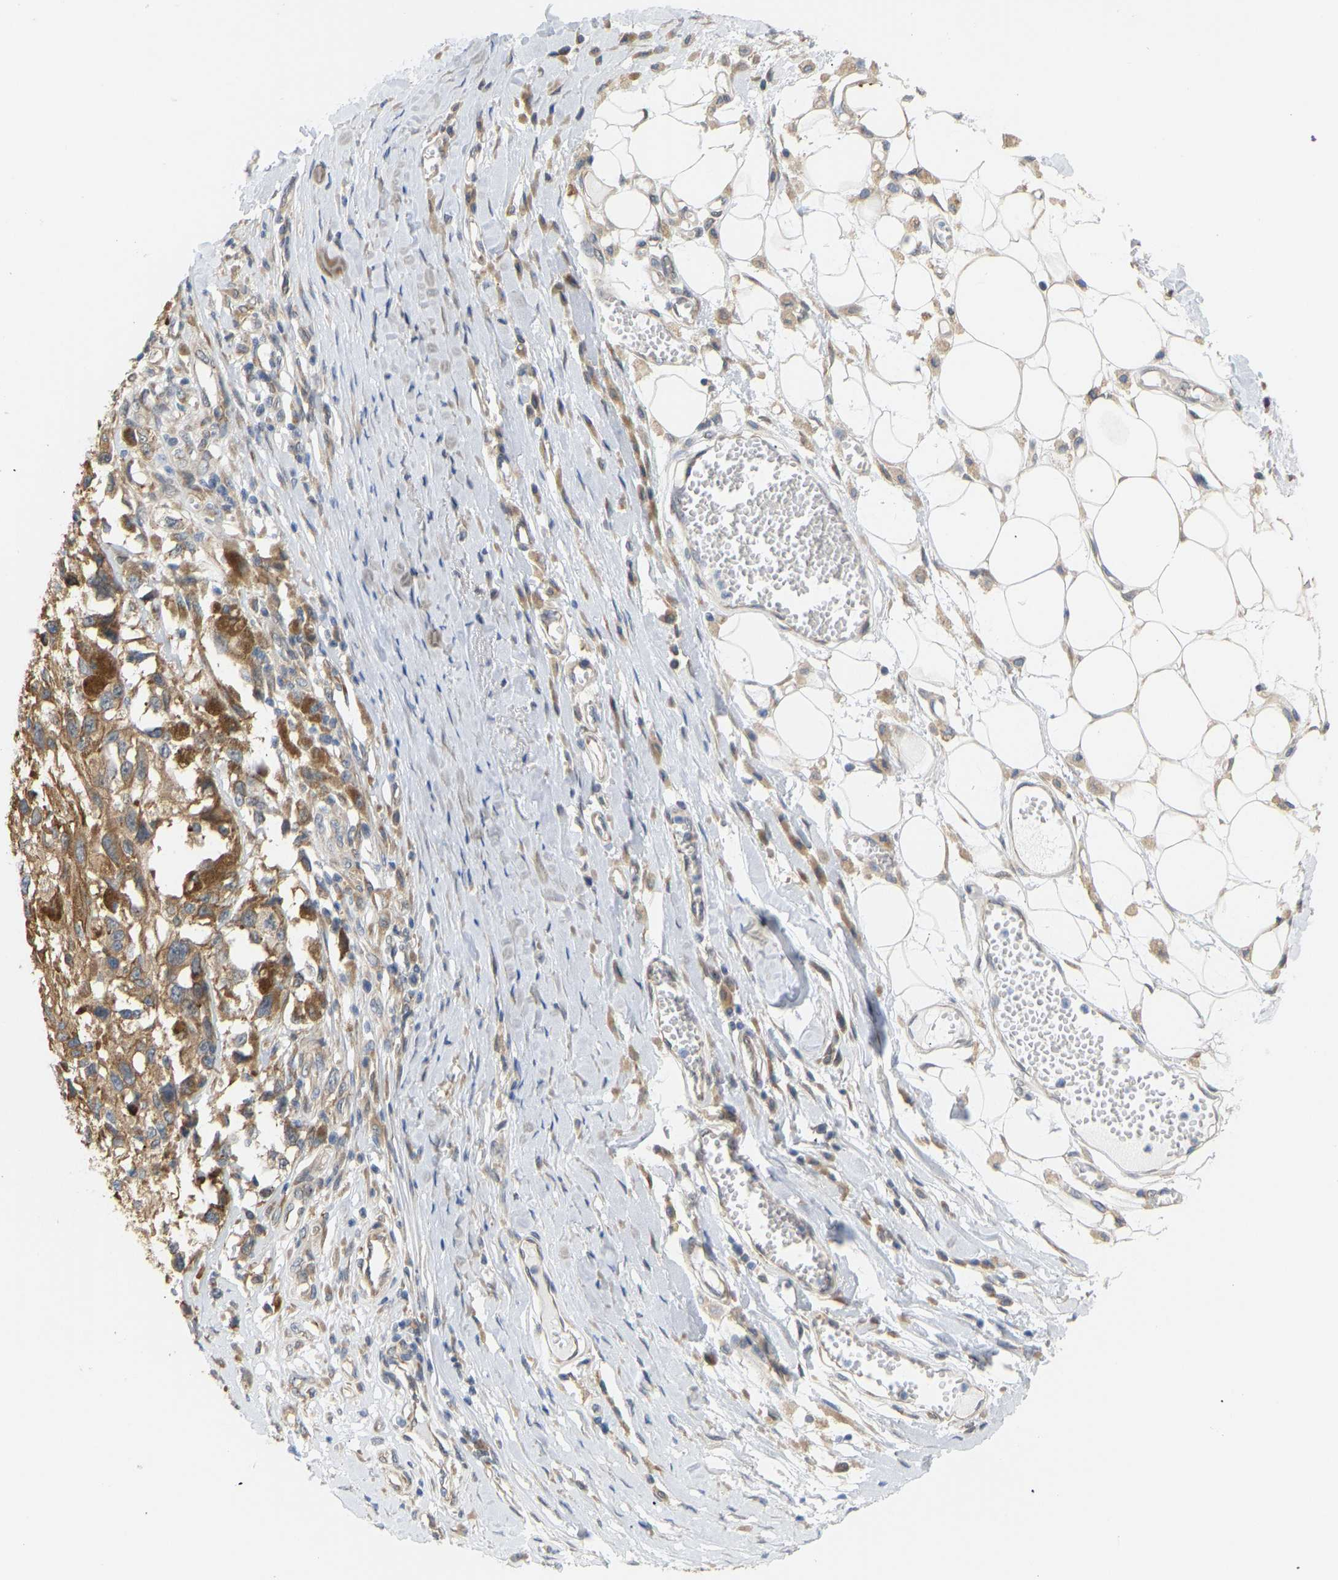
{"staining": {"intensity": "moderate", "quantity": ">75%", "location": "cytoplasmic/membranous"}, "tissue": "melanoma", "cell_type": "Tumor cells", "image_type": "cancer", "snomed": [{"axis": "morphology", "description": "Malignant melanoma, Metastatic site"}, {"axis": "topography", "description": "Lymph node"}], "caption": "Protein analysis of melanoma tissue reveals moderate cytoplasmic/membranous staining in about >75% of tumor cells.", "gene": "BEND3", "patient": {"sex": "male", "age": 59}}